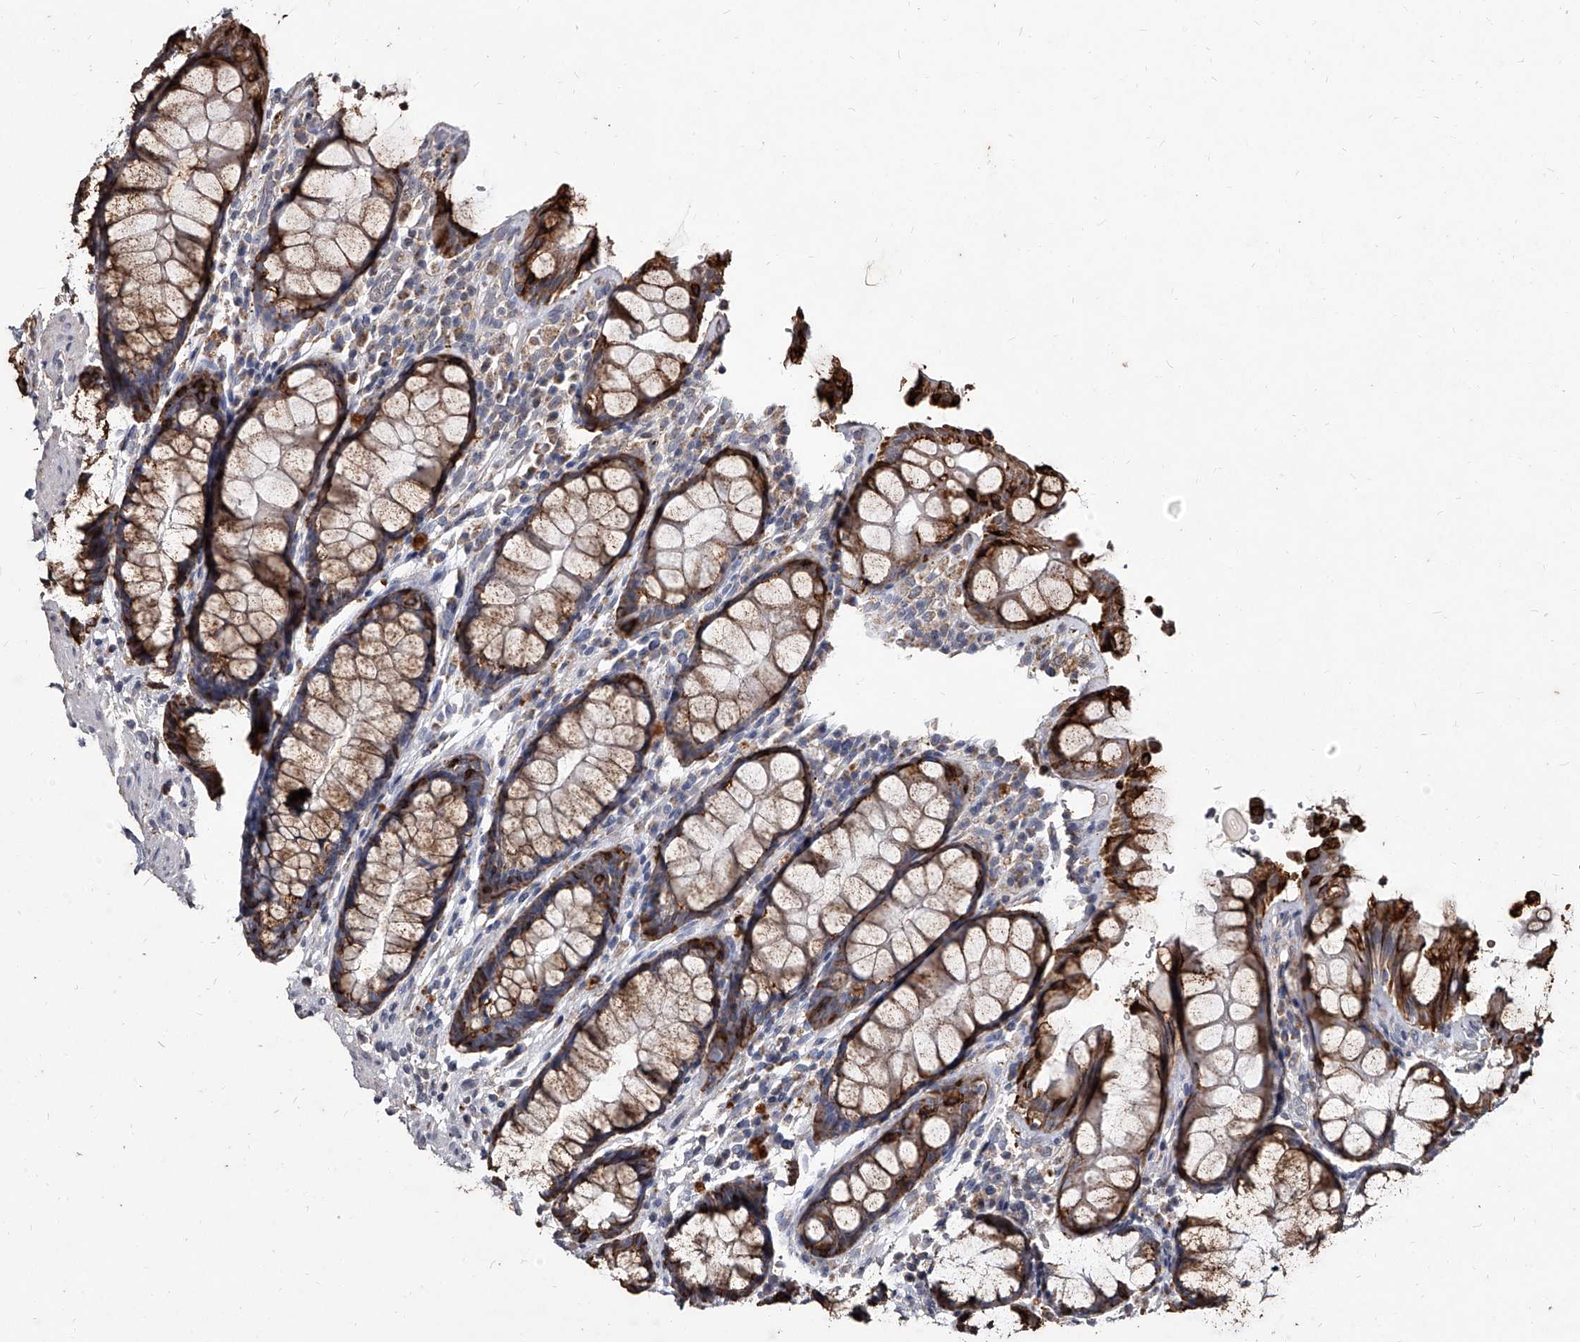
{"staining": {"intensity": "strong", "quantity": ">75%", "location": "cytoplasmic/membranous"}, "tissue": "rectum", "cell_type": "Glandular cells", "image_type": "normal", "snomed": [{"axis": "morphology", "description": "Normal tissue, NOS"}, {"axis": "topography", "description": "Rectum"}], "caption": "IHC image of normal human rectum stained for a protein (brown), which displays high levels of strong cytoplasmic/membranous staining in about >75% of glandular cells.", "gene": "GPR183", "patient": {"sex": "male", "age": 64}}